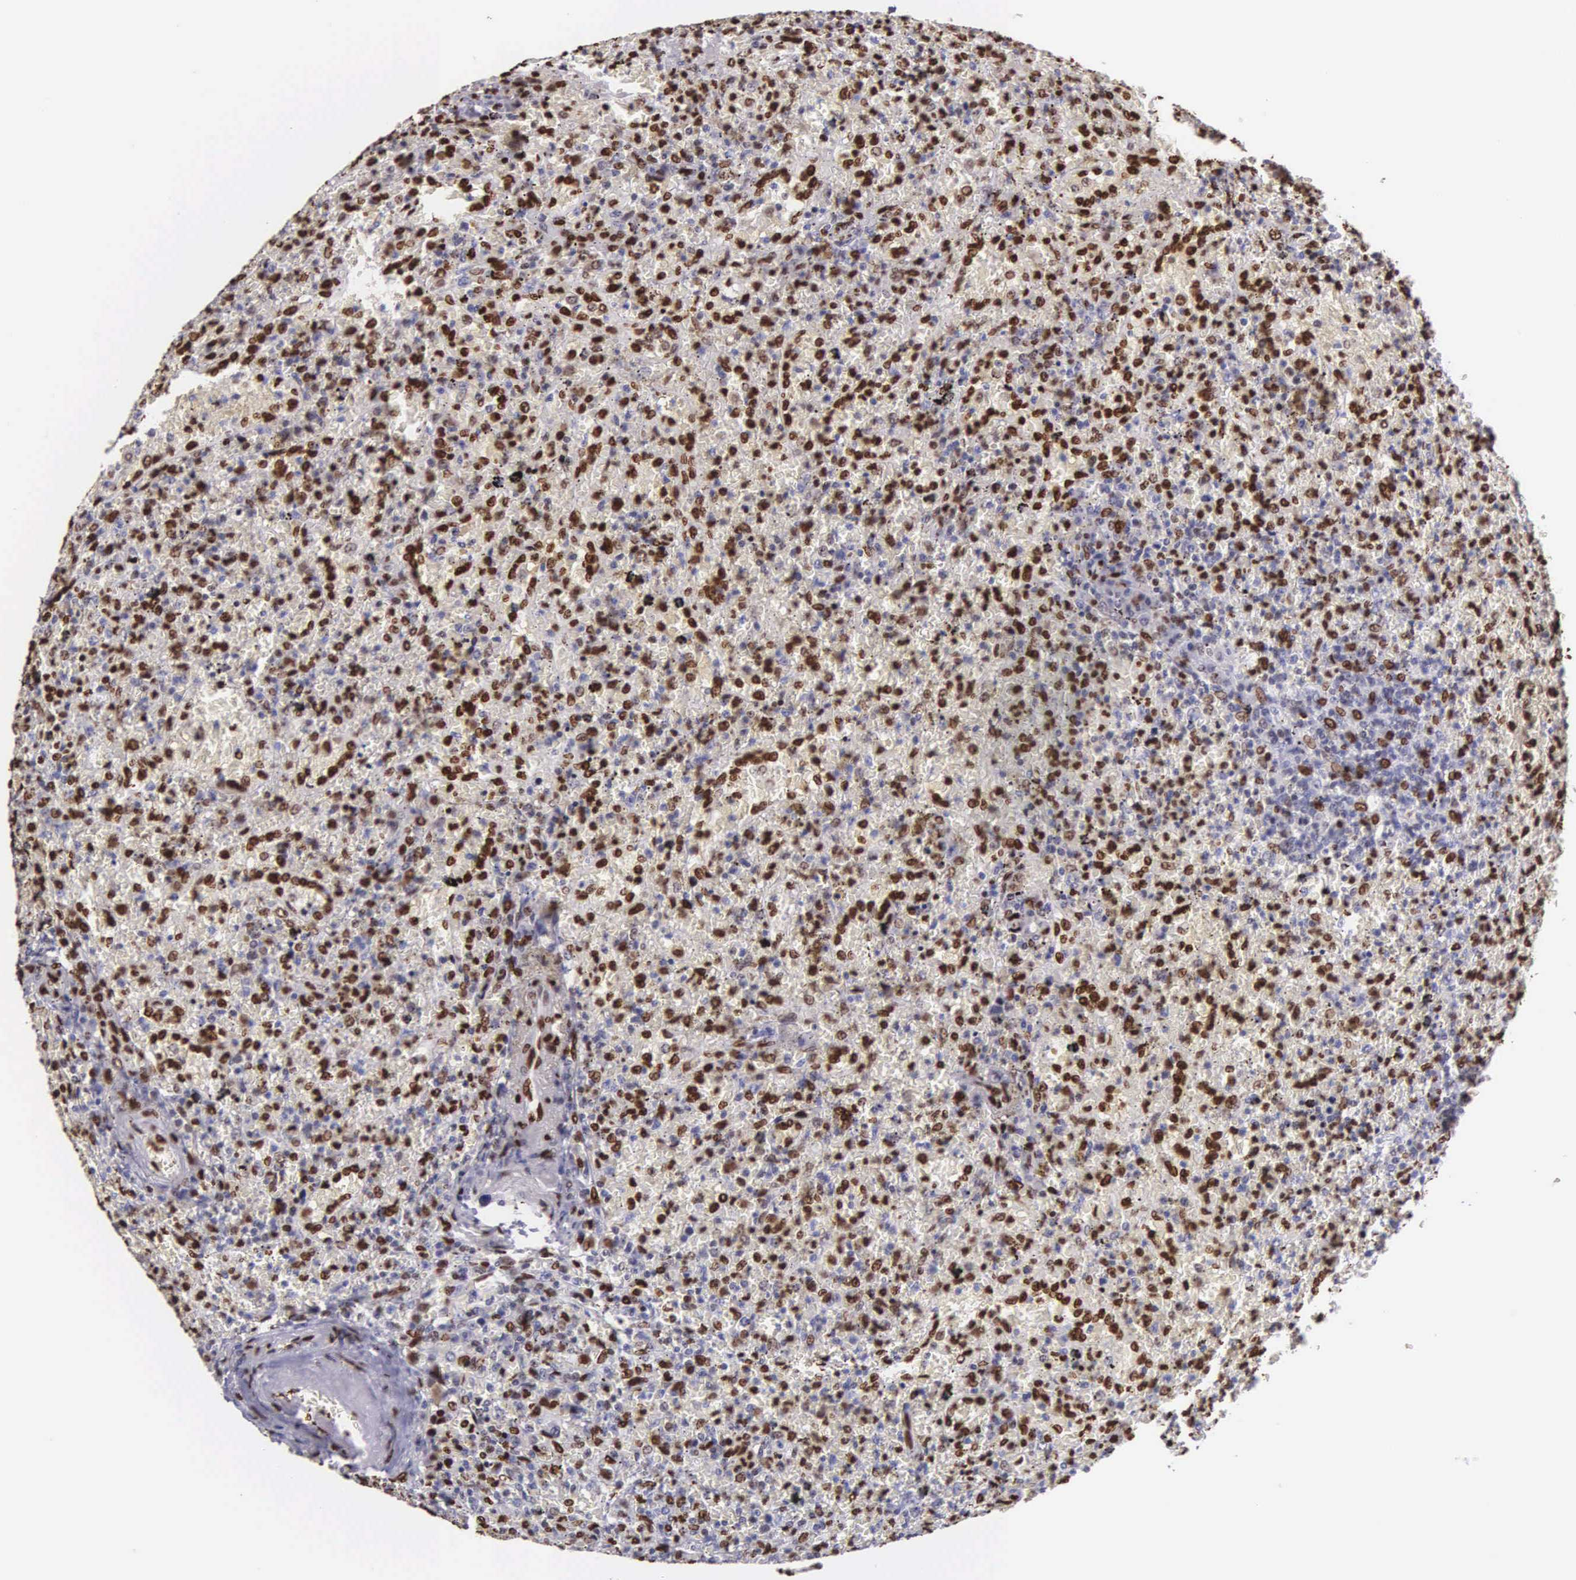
{"staining": {"intensity": "moderate", "quantity": "25%-75%", "location": "nuclear"}, "tissue": "lymphoma", "cell_type": "Tumor cells", "image_type": "cancer", "snomed": [{"axis": "morphology", "description": "Malignant lymphoma, non-Hodgkin's type, High grade"}, {"axis": "topography", "description": "Spleen"}, {"axis": "topography", "description": "Lymph node"}], "caption": "High-magnification brightfield microscopy of malignant lymphoma, non-Hodgkin's type (high-grade) stained with DAB (brown) and counterstained with hematoxylin (blue). tumor cells exhibit moderate nuclear staining is appreciated in about25%-75% of cells. The staining is performed using DAB (3,3'-diaminobenzidine) brown chromogen to label protein expression. The nuclei are counter-stained blue using hematoxylin.", "gene": "H1-0", "patient": {"sex": "female", "age": 70}}